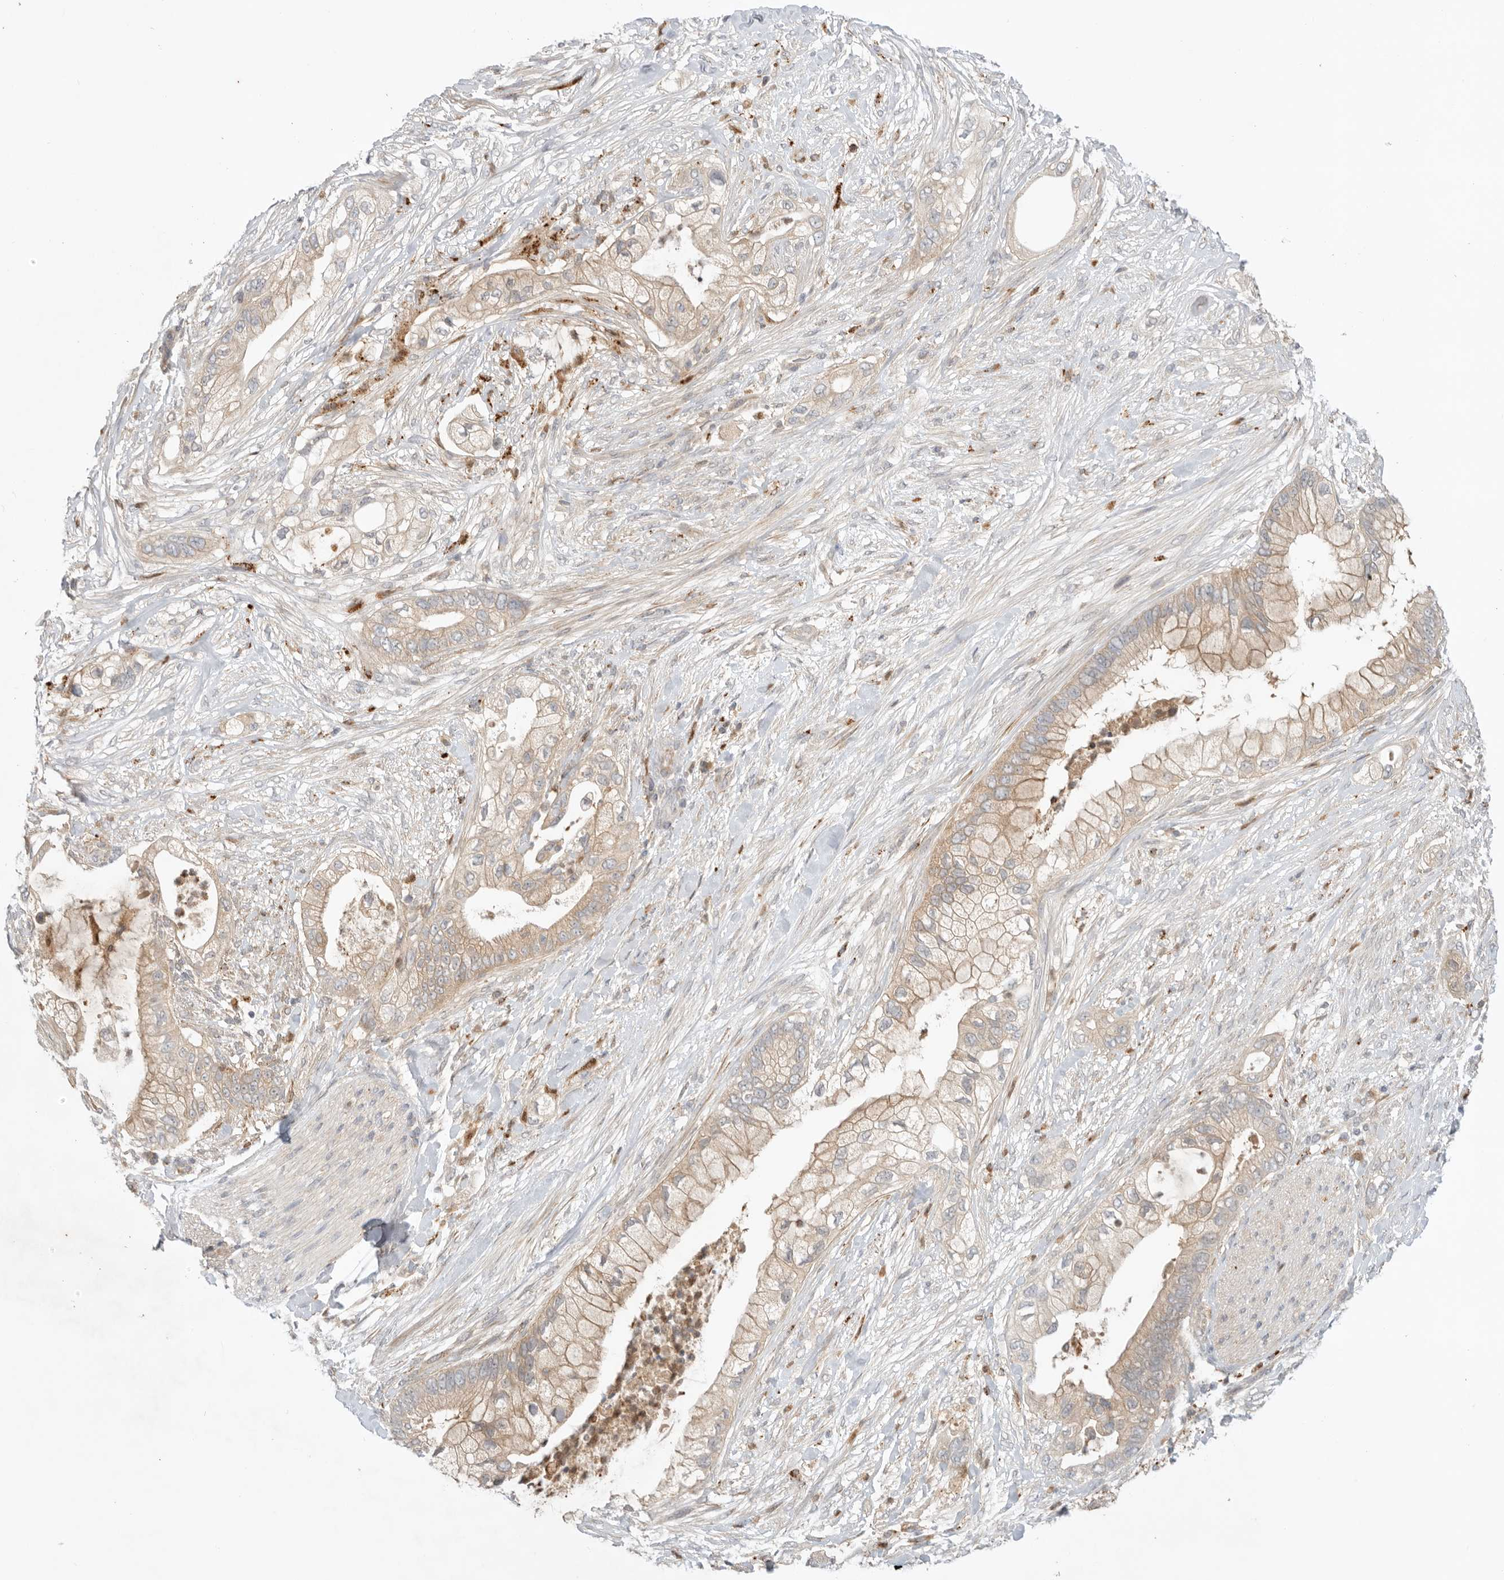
{"staining": {"intensity": "weak", "quantity": ">75%", "location": "cytoplasmic/membranous"}, "tissue": "pancreatic cancer", "cell_type": "Tumor cells", "image_type": "cancer", "snomed": [{"axis": "morphology", "description": "Adenocarcinoma, NOS"}, {"axis": "topography", "description": "Pancreas"}], "caption": "Adenocarcinoma (pancreatic) stained with IHC displays weak cytoplasmic/membranous staining in about >75% of tumor cells. The staining was performed using DAB, with brown indicating positive protein expression. Nuclei are stained blue with hematoxylin.", "gene": "GNE", "patient": {"sex": "male", "age": 53}}